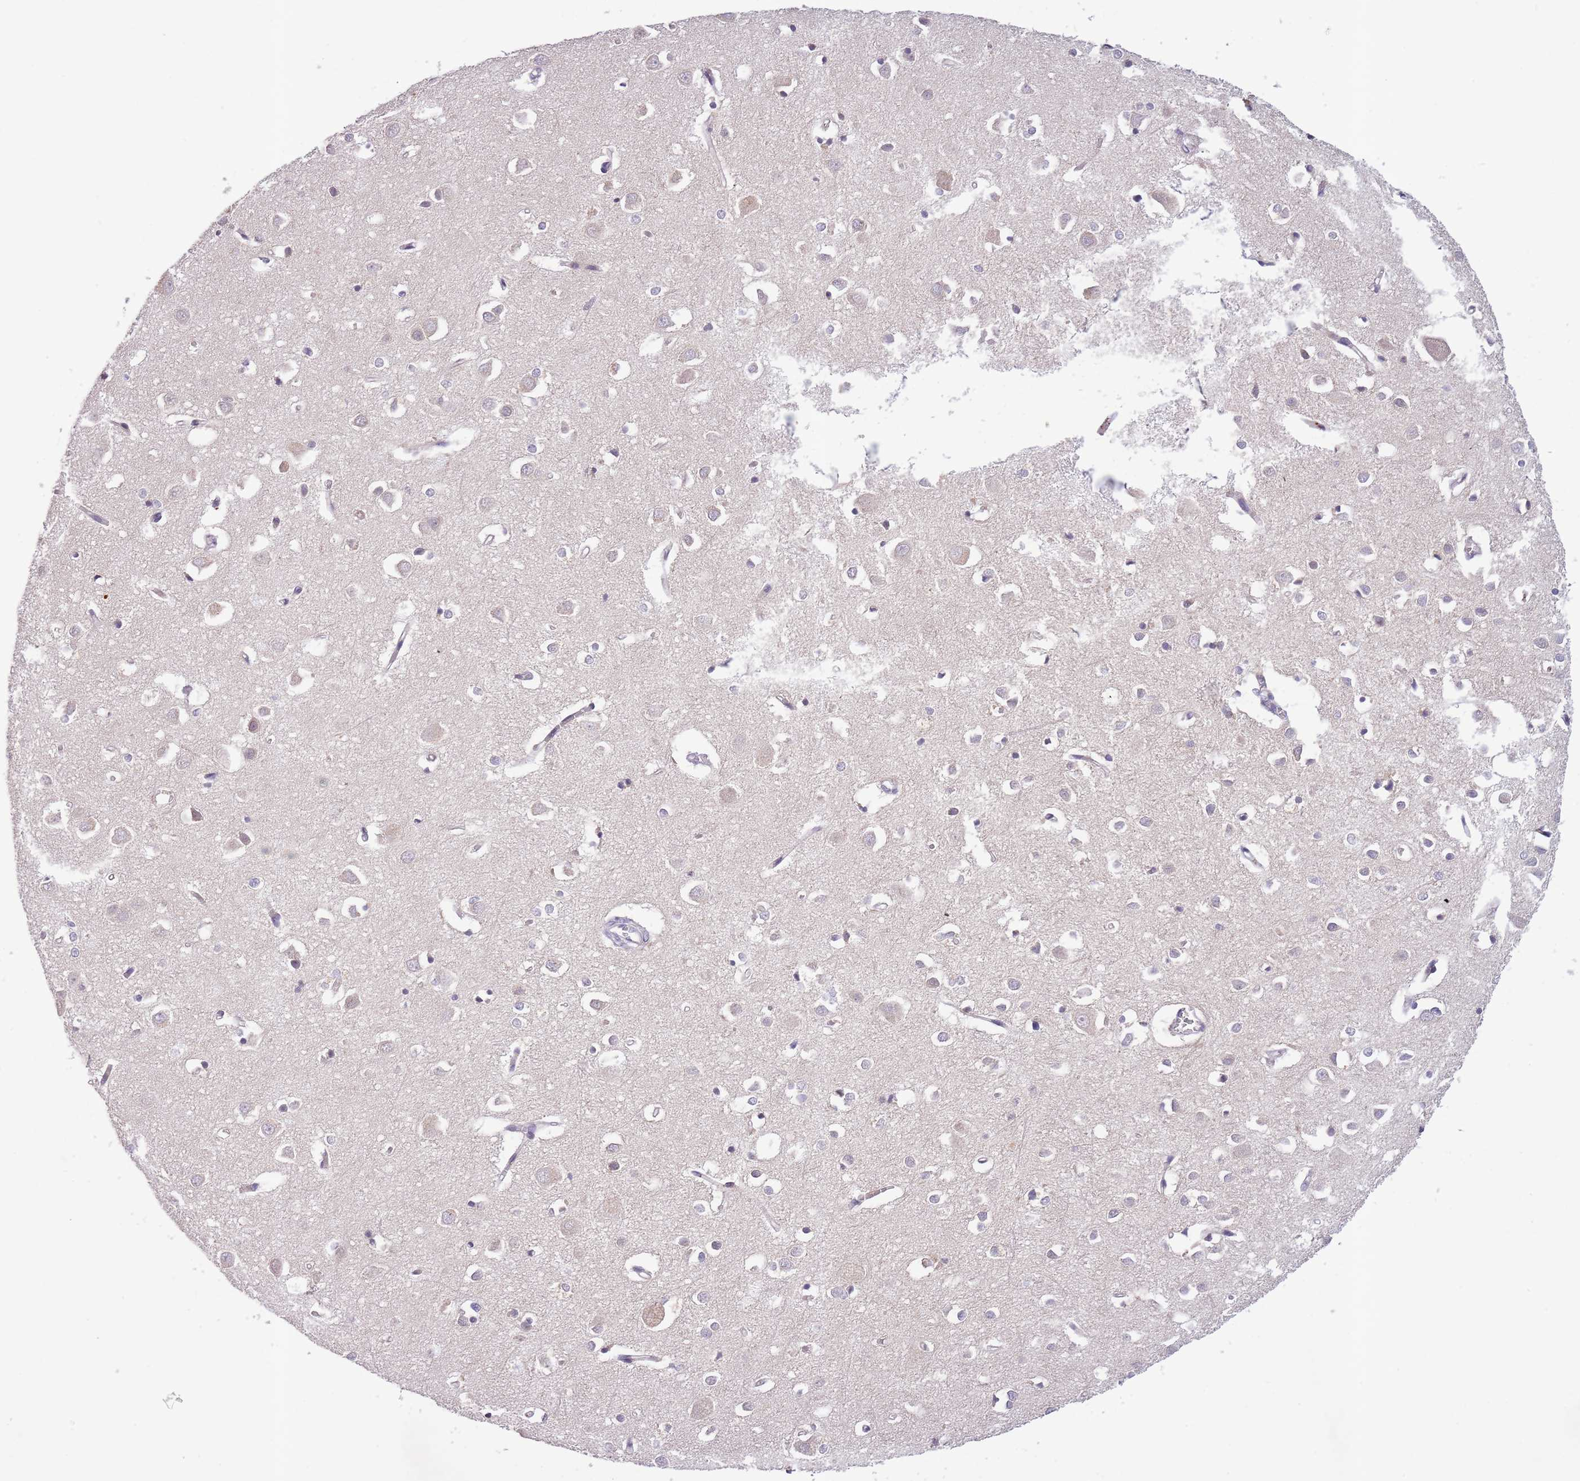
{"staining": {"intensity": "negative", "quantity": "none", "location": "none"}, "tissue": "cerebral cortex", "cell_type": "Endothelial cells", "image_type": "normal", "snomed": [{"axis": "morphology", "description": "Normal tissue, NOS"}, {"axis": "topography", "description": "Cerebral cortex"}], "caption": "Immunohistochemistry of unremarkable cerebral cortex exhibits no expression in endothelial cells.", "gene": "ZNF658", "patient": {"sex": "female", "age": 64}}